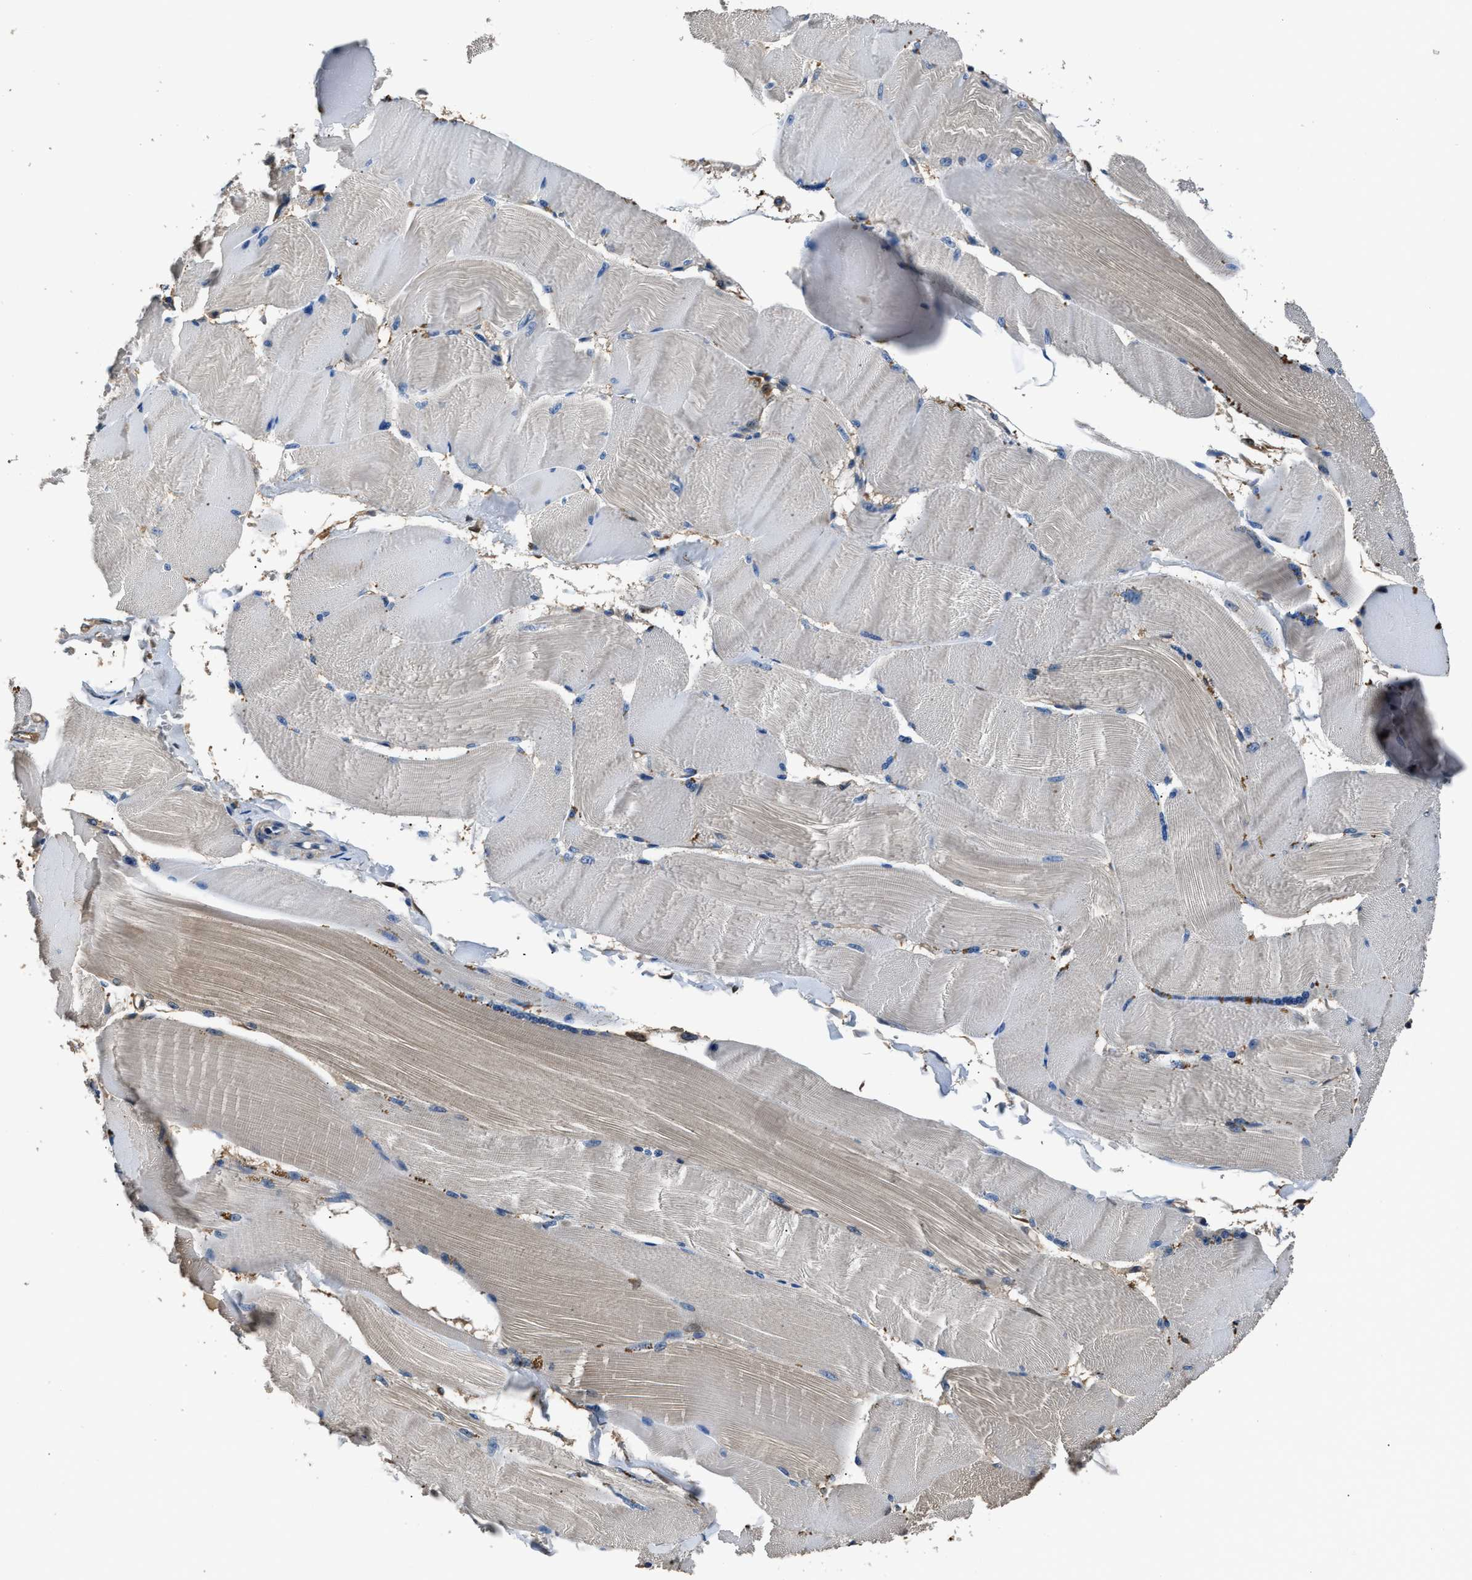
{"staining": {"intensity": "weak", "quantity": "<25%", "location": "cytoplasmic/membranous"}, "tissue": "skeletal muscle", "cell_type": "Myocytes", "image_type": "normal", "snomed": [{"axis": "morphology", "description": "Normal tissue, NOS"}, {"axis": "topography", "description": "Skin"}, {"axis": "topography", "description": "Skeletal muscle"}], "caption": "Myocytes are negative for protein expression in benign human skeletal muscle. The staining is performed using DAB brown chromogen with nuclei counter-stained in using hematoxylin.", "gene": "GSTP1", "patient": {"sex": "male", "age": 83}}